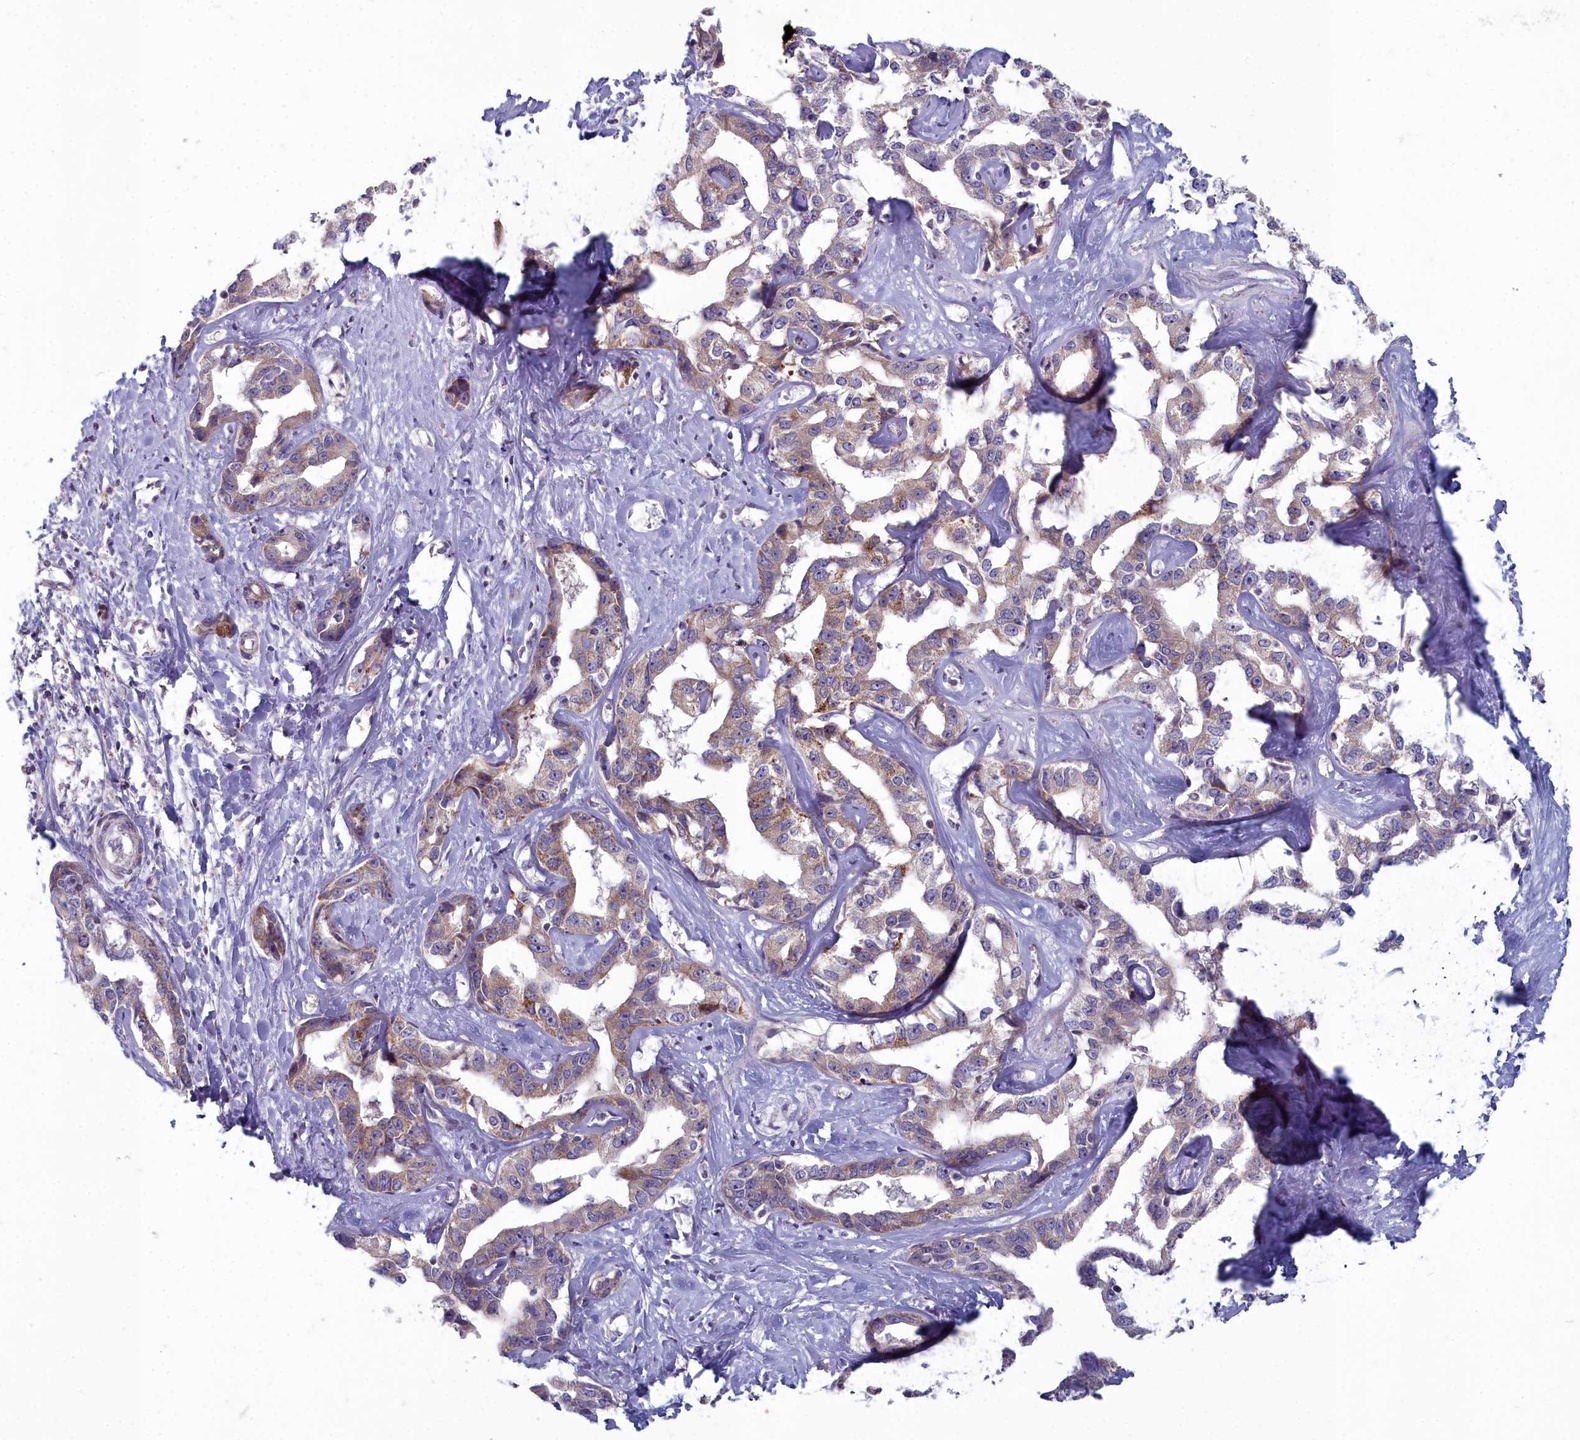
{"staining": {"intensity": "weak", "quantity": ">75%", "location": "cytoplasmic/membranous"}, "tissue": "liver cancer", "cell_type": "Tumor cells", "image_type": "cancer", "snomed": [{"axis": "morphology", "description": "Cholangiocarcinoma"}, {"axis": "topography", "description": "Liver"}], "caption": "DAB immunohistochemical staining of human cholangiocarcinoma (liver) shows weak cytoplasmic/membranous protein staining in about >75% of tumor cells.", "gene": "INSYN2A", "patient": {"sex": "male", "age": 59}}